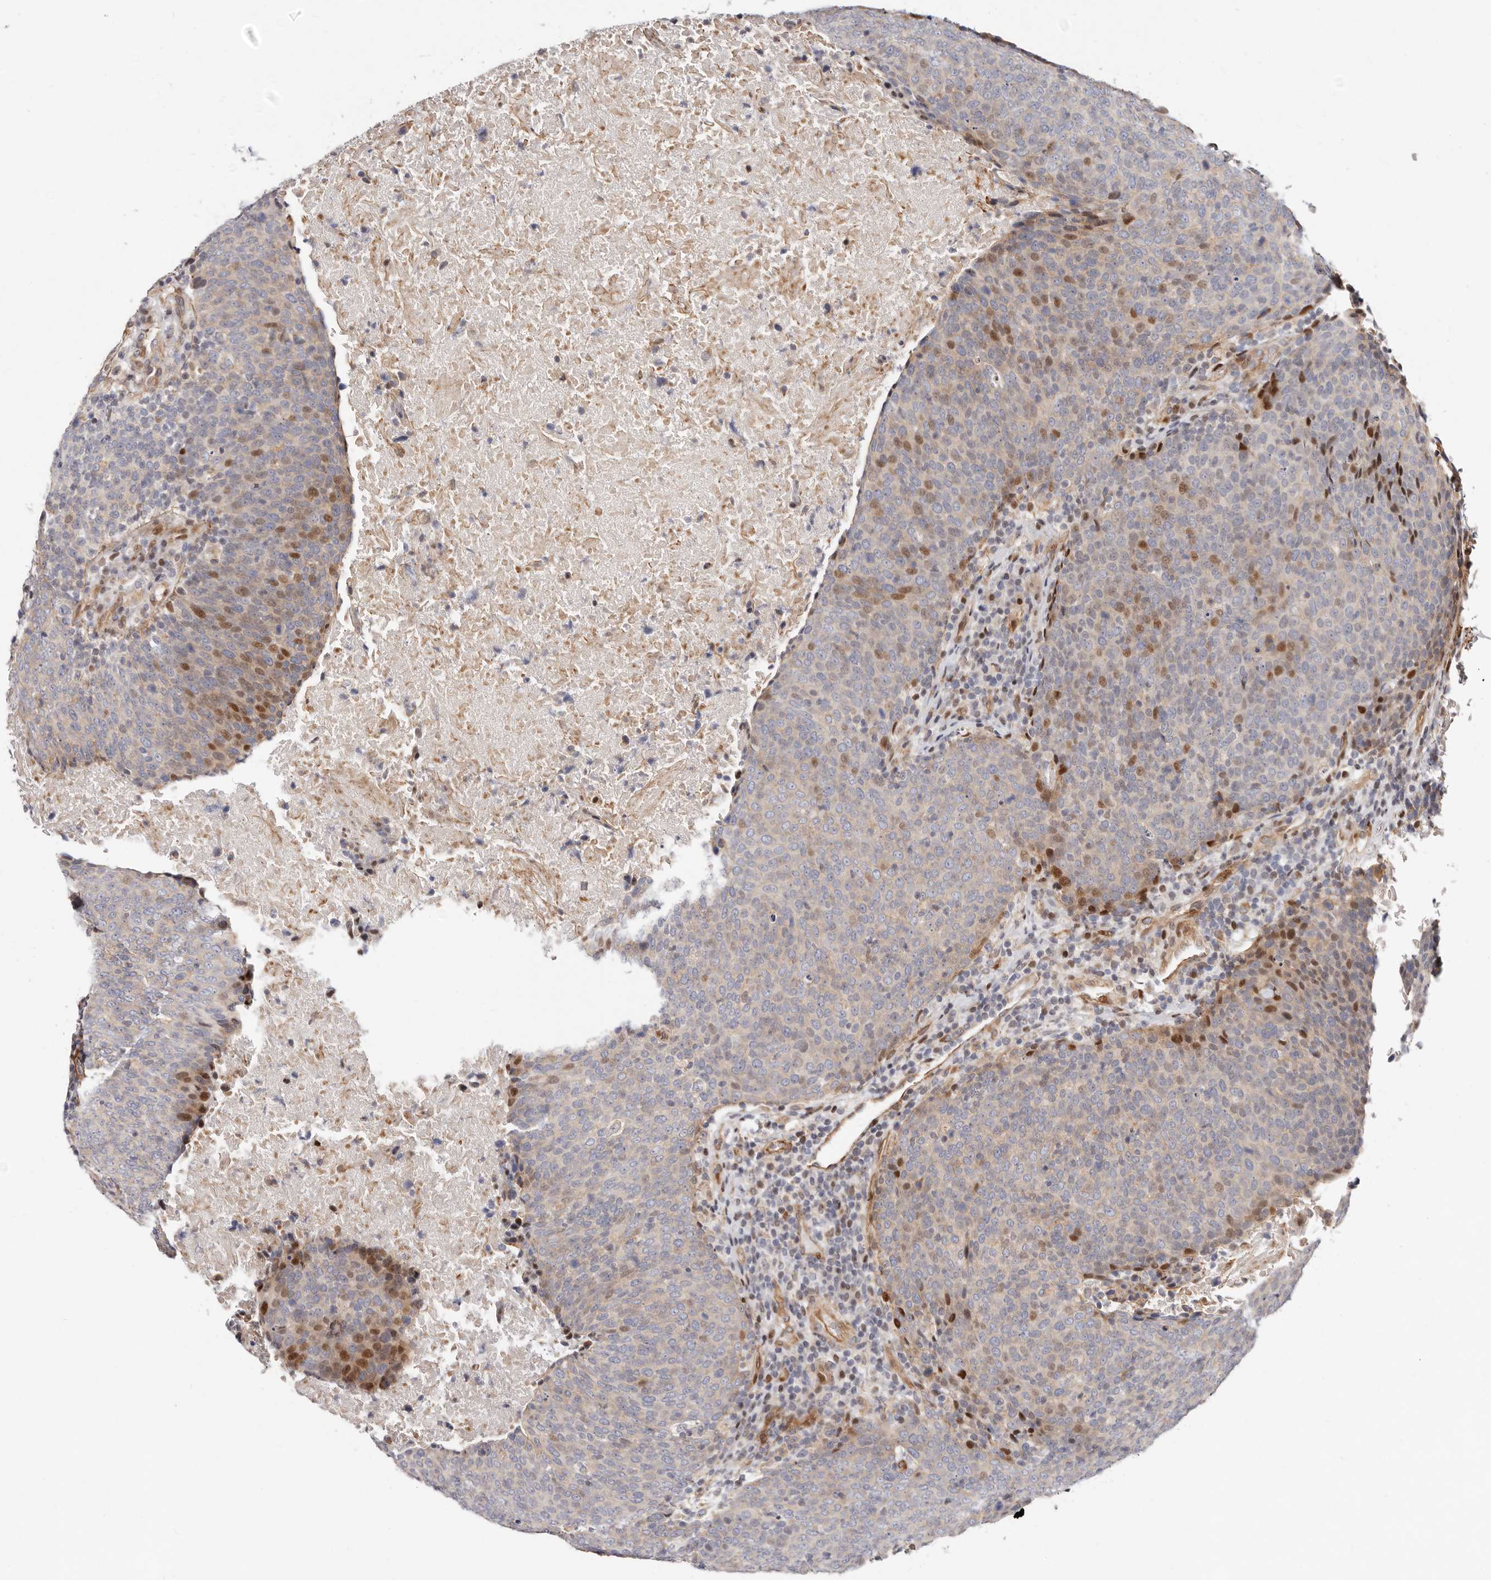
{"staining": {"intensity": "moderate", "quantity": "<25%", "location": "cytoplasmic/membranous,nuclear"}, "tissue": "head and neck cancer", "cell_type": "Tumor cells", "image_type": "cancer", "snomed": [{"axis": "morphology", "description": "Squamous cell carcinoma, NOS"}, {"axis": "morphology", "description": "Squamous cell carcinoma, metastatic, NOS"}, {"axis": "topography", "description": "Lymph node"}, {"axis": "topography", "description": "Head-Neck"}], "caption": "Head and neck squamous cell carcinoma stained with a protein marker exhibits moderate staining in tumor cells.", "gene": "EPHX3", "patient": {"sex": "male", "age": 62}}